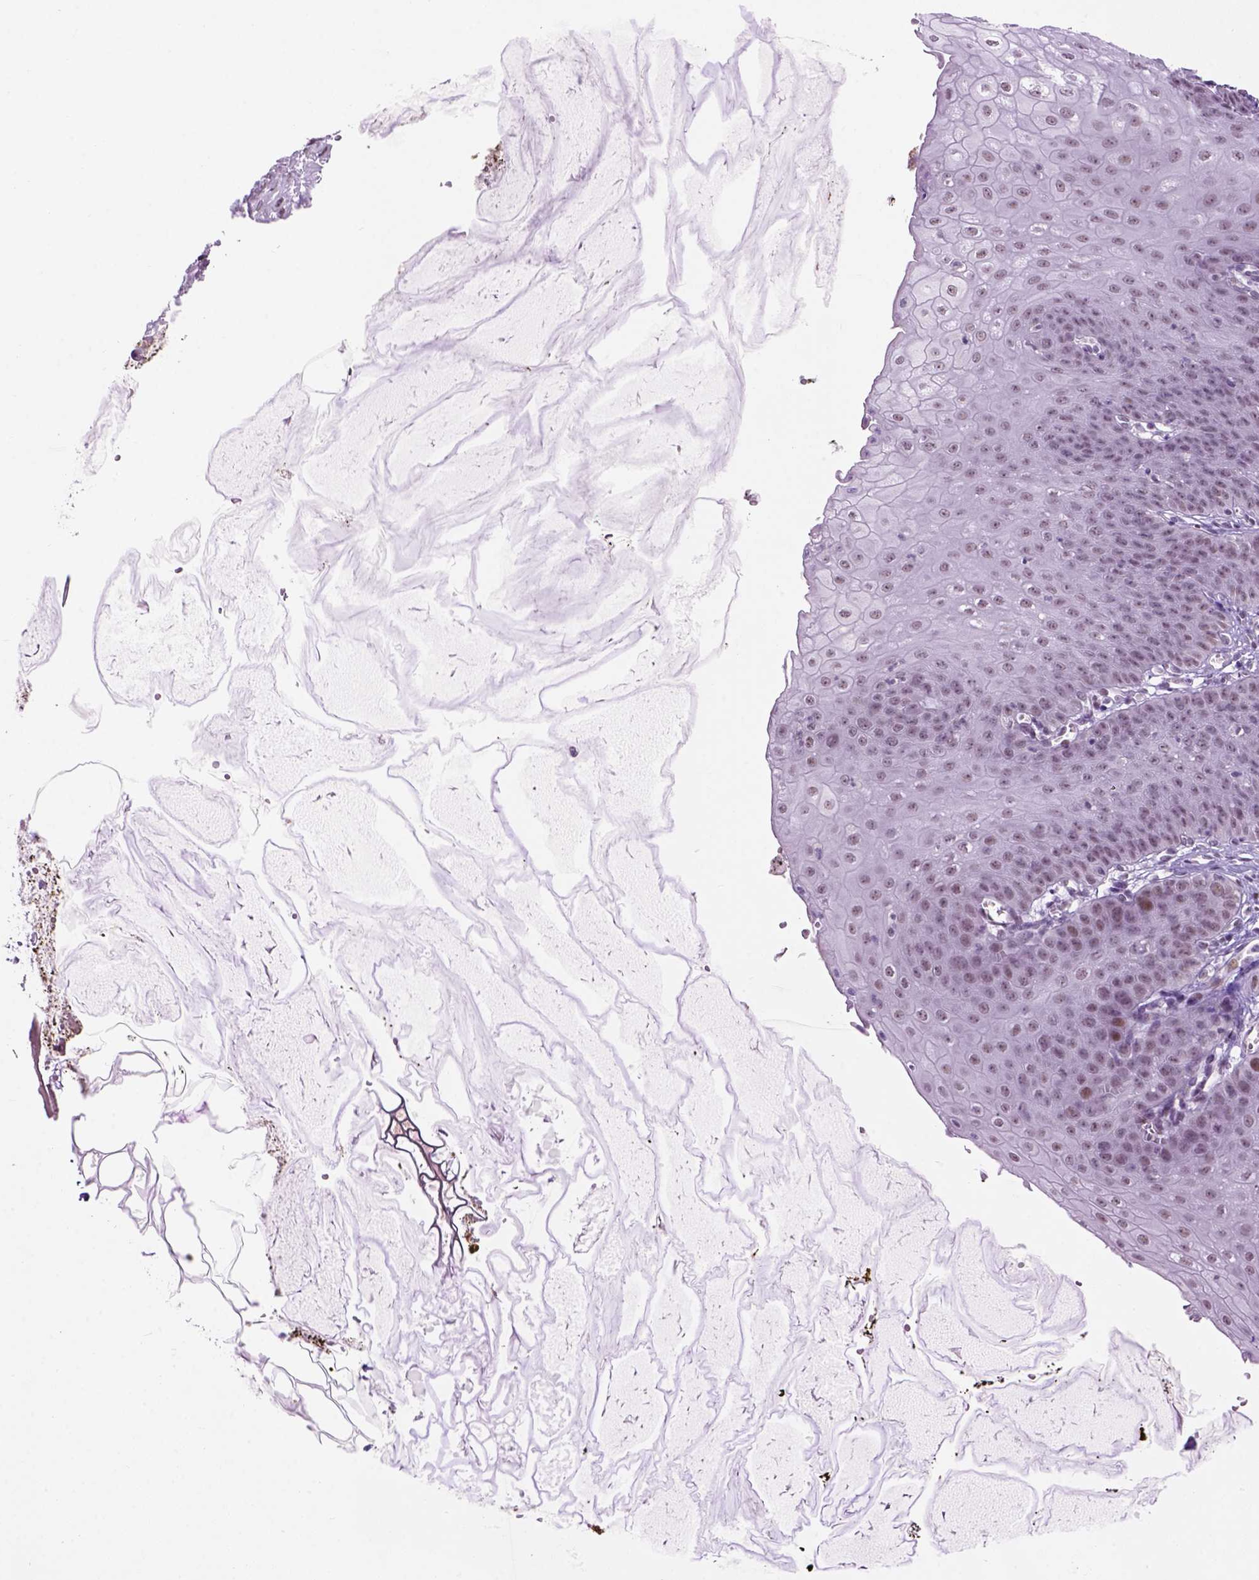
{"staining": {"intensity": "moderate", "quantity": "<25%", "location": "nuclear"}, "tissue": "esophagus", "cell_type": "Squamous epithelial cells", "image_type": "normal", "snomed": [{"axis": "morphology", "description": "Normal tissue, NOS"}, {"axis": "topography", "description": "Esophagus"}], "caption": "Immunohistochemistry (IHC) of normal human esophagus shows low levels of moderate nuclear positivity in about <25% of squamous epithelial cells.", "gene": "TBPL1", "patient": {"sex": "male", "age": 71}}